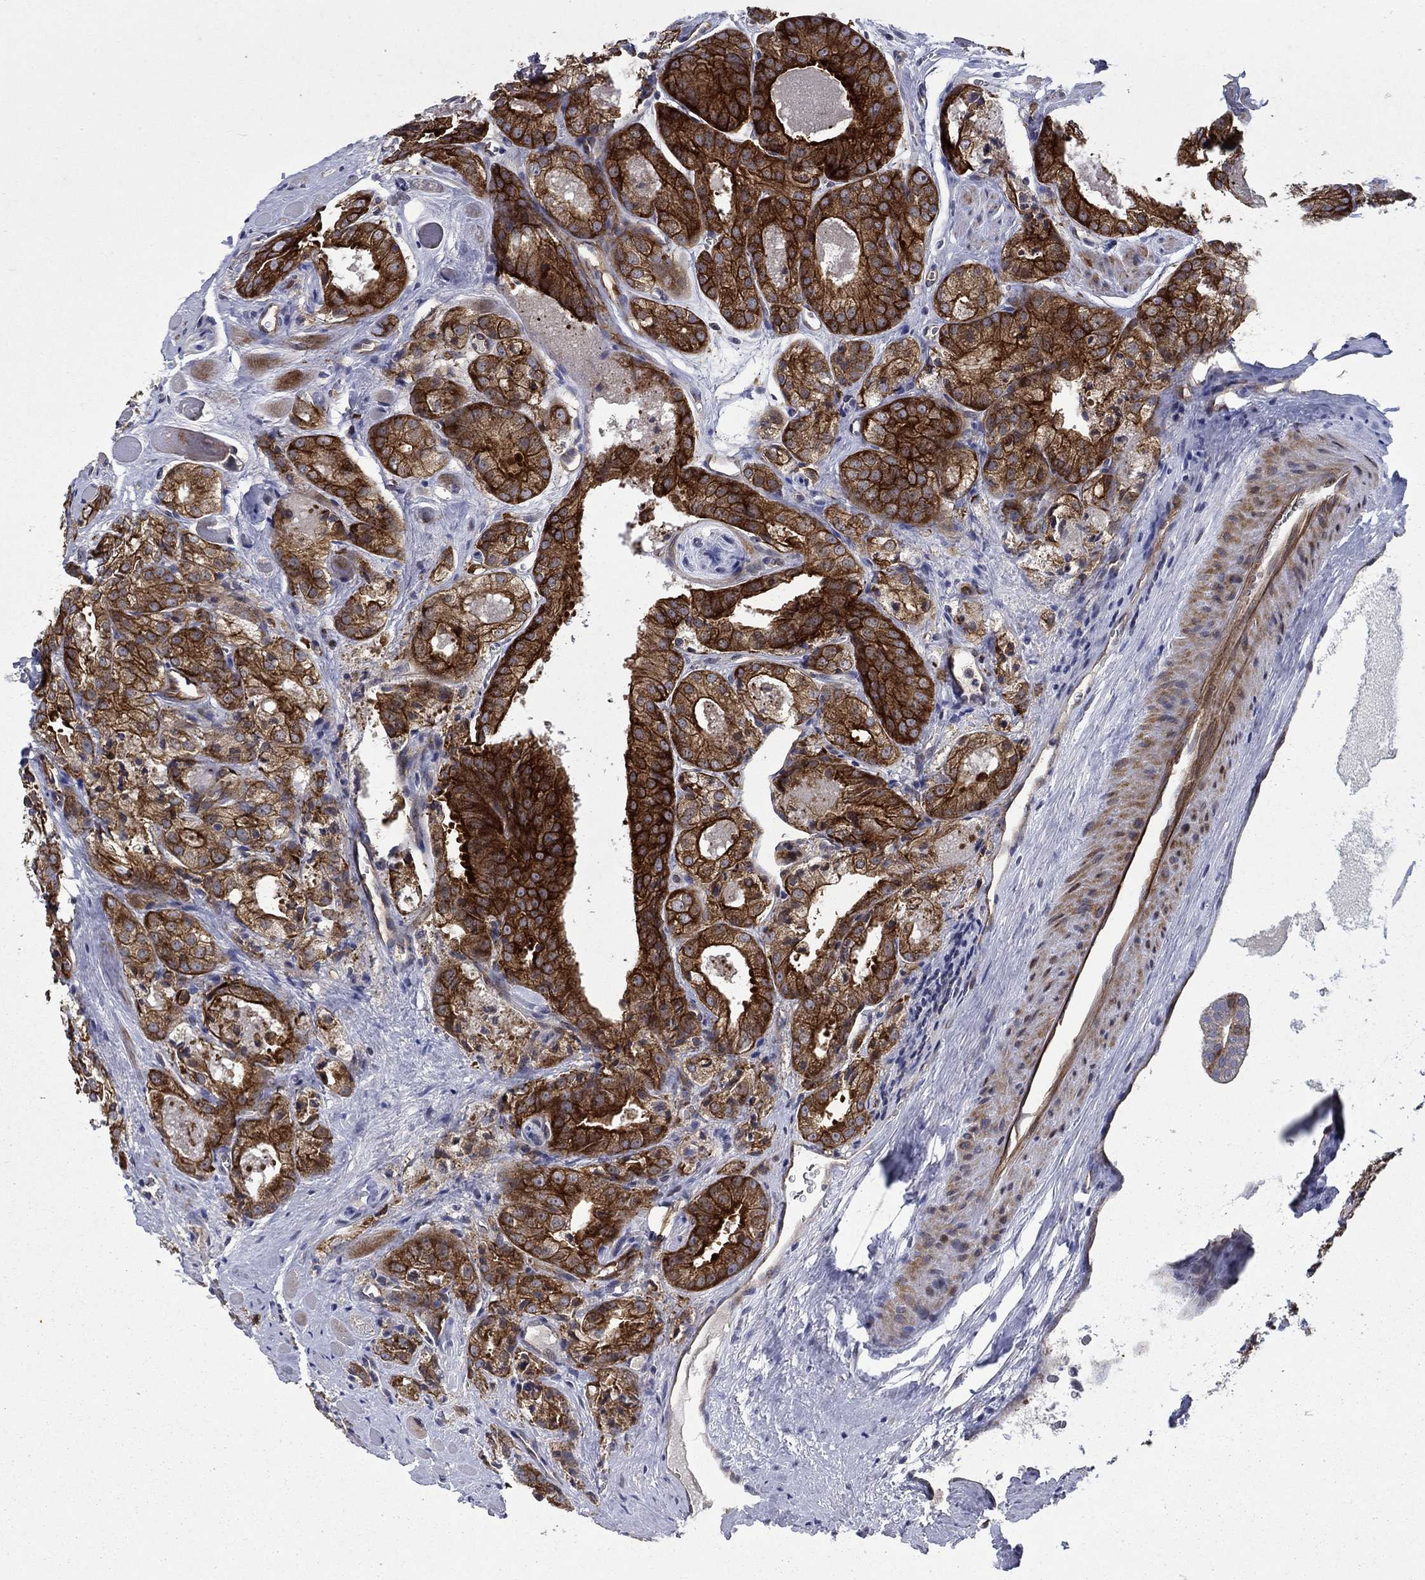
{"staining": {"intensity": "strong", "quantity": "25%-75%", "location": "cytoplasmic/membranous"}, "tissue": "prostate cancer", "cell_type": "Tumor cells", "image_type": "cancer", "snomed": [{"axis": "morphology", "description": "Adenocarcinoma, NOS"}, {"axis": "morphology", "description": "Adenocarcinoma, High grade"}, {"axis": "topography", "description": "Prostate"}], "caption": "High-magnification brightfield microscopy of prostate adenocarcinoma (high-grade) stained with DAB (brown) and counterstained with hematoxylin (blue). tumor cells exhibit strong cytoplasmic/membranous positivity is identified in approximately25%-75% of cells.", "gene": "SLC7A1", "patient": {"sex": "male", "age": 70}}